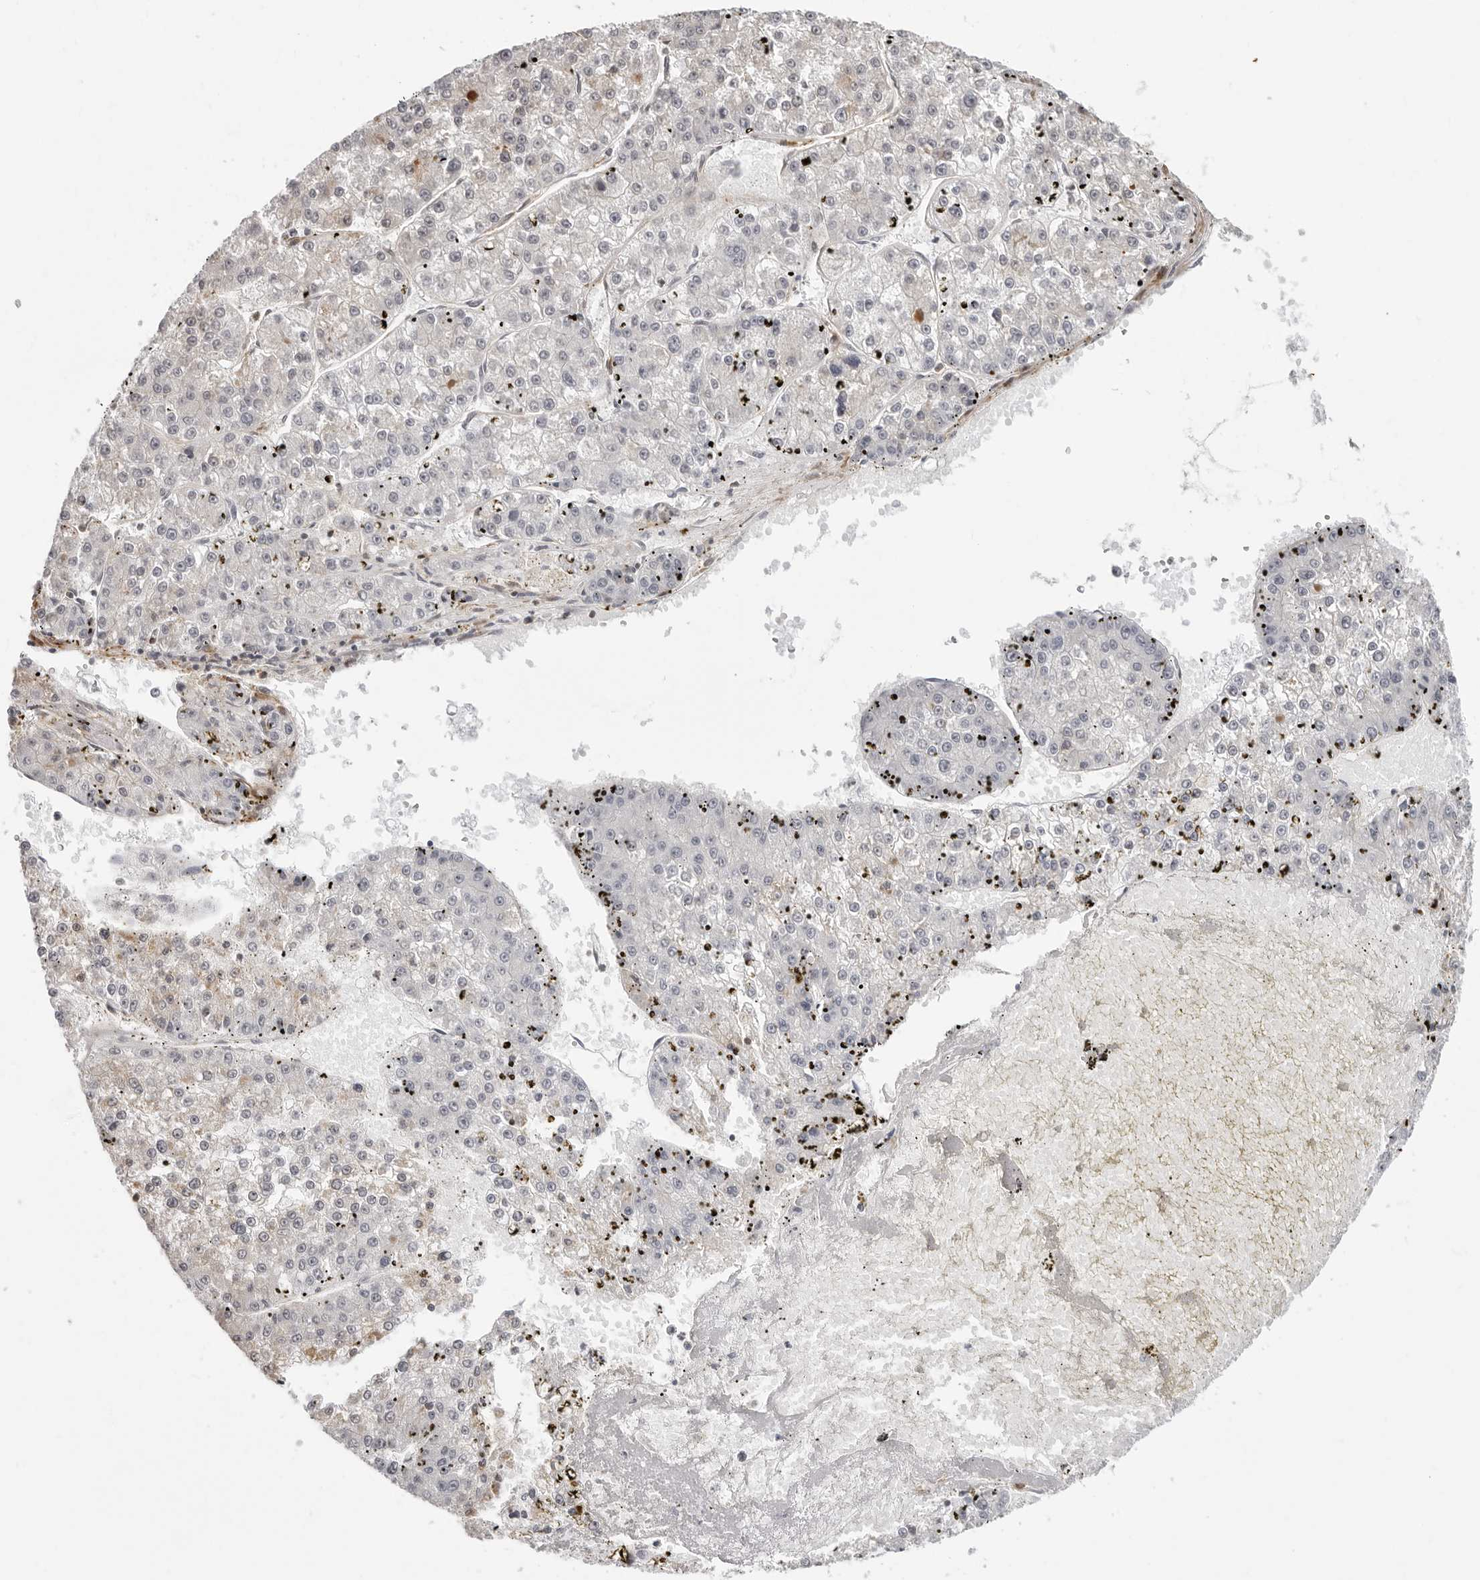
{"staining": {"intensity": "weak", "quantity": "<25%", "location": "cytoplasmic/membranous"}, "tissue": "liver cancer", "cell_type": "Tumor cells", "image_type": "cancer", "snomed": [{"axis": "morphology", "description": "Carcinoma, Hepatocellular, NOS"}, {"axis": "topography", "description": "Liver"}], "caption": "DAB (3,3'-diaminobenzidine) immunohistochemical staining of human hepatocellular carcinoma (liver) reveals no significant positivity in tumor cells.", "gene": "UNK", "patient": {"sex": "female", "age": 73}}